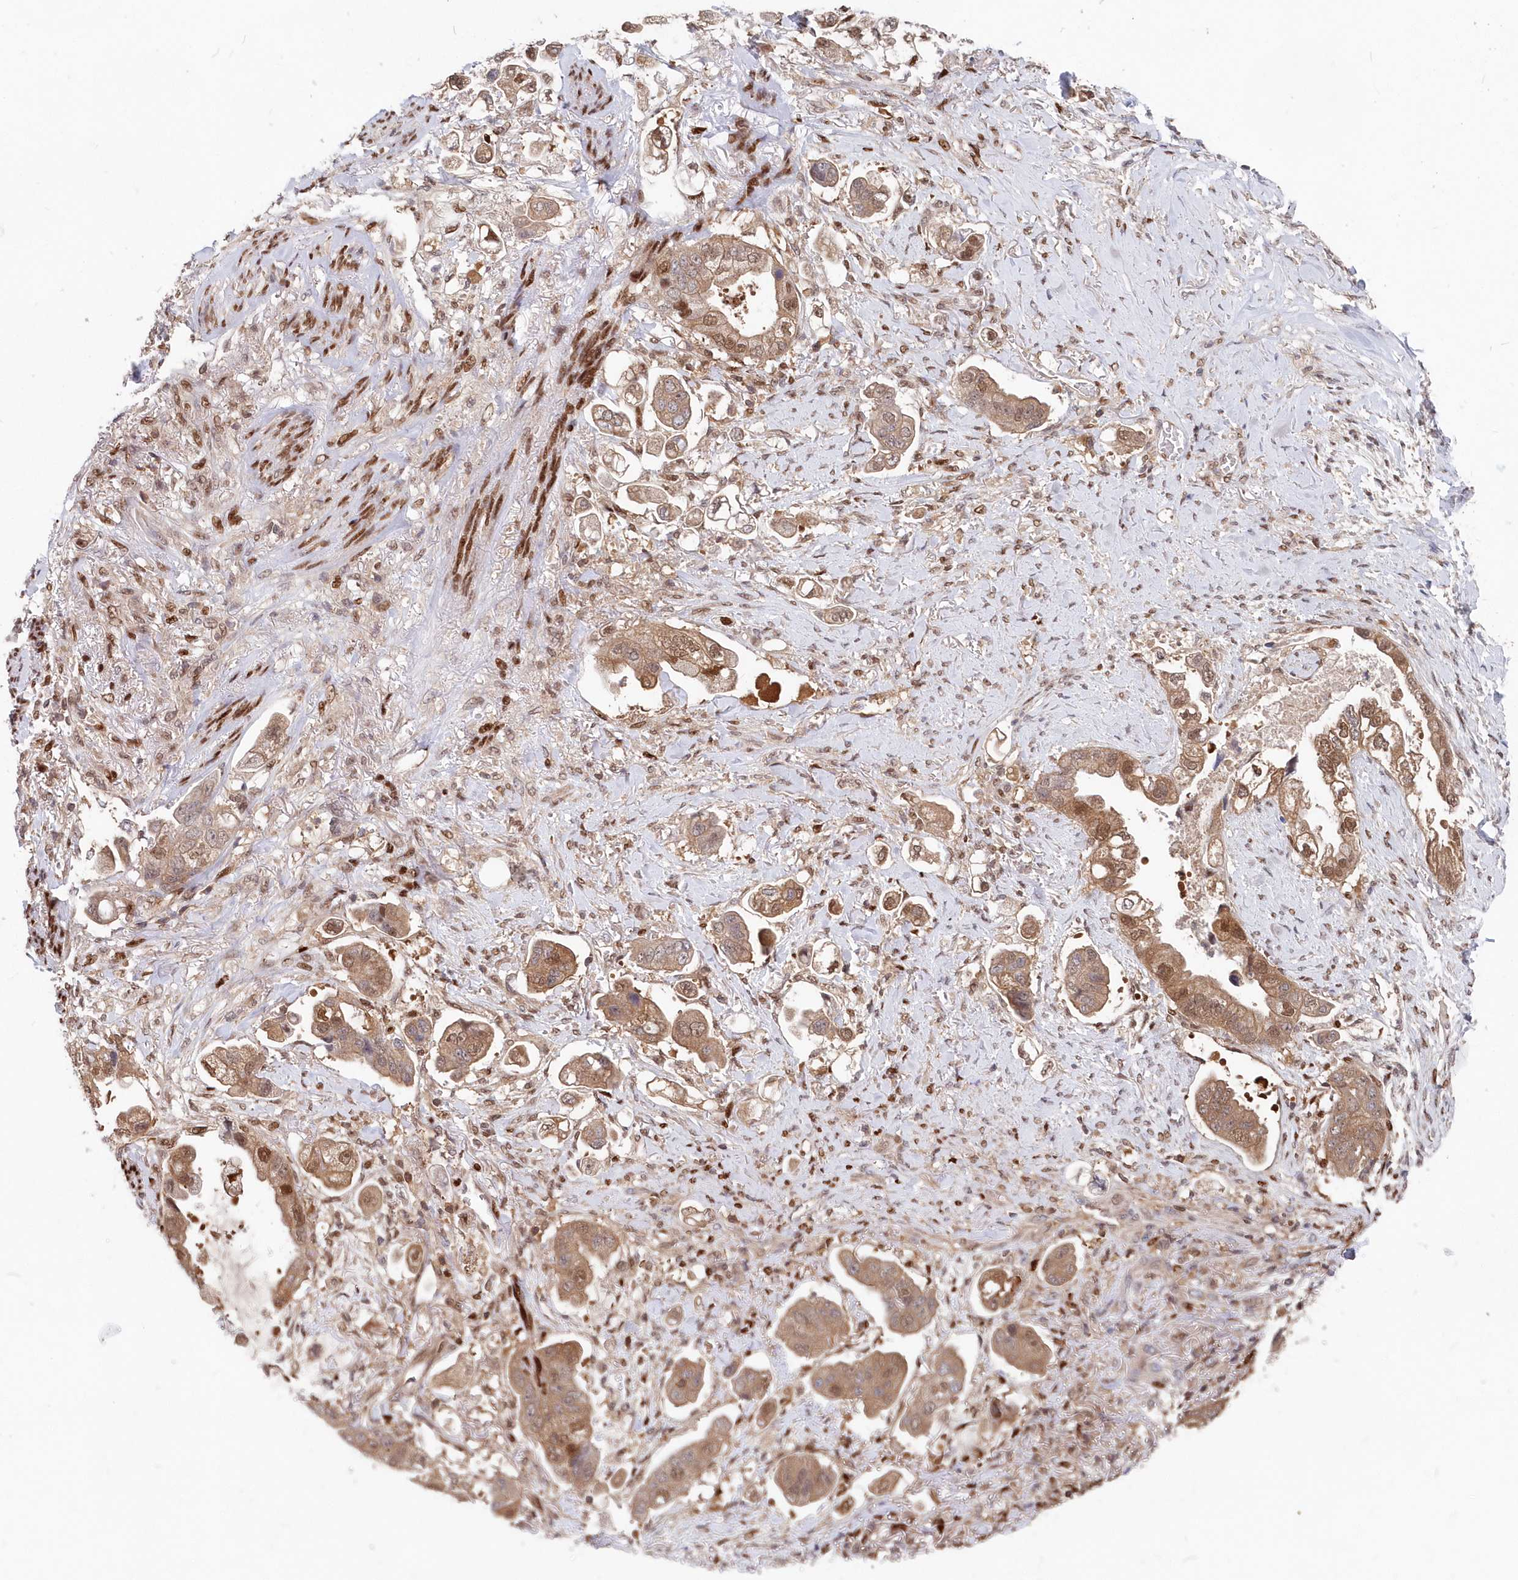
{"staining": {"intensity": "strong", "quantity": "25%-75%", "location": "cytoplasmic/membranous,nuclear"}, "tissue": "stomach cancer", "cell_type": "Tumor cells", "image_type": "cancer", "snomed": [{"axis": "morphology", "description": "Adenocarcinoma, NOS"}, {"axis": "topography", "description": "Stomach"}], "caption": "High-magnification brightfield microscopy of adenocarcinoma (stomach) stained with DAB (brown) and counterstained with hematoxylin (blue). tumor cells exhibit strong cytoplasmic/membranous and nuclear expression is identified in approximately25%-75% of cells.", "gene": "ABHD14B", "patient": {"sex": "male", "age": 62}}